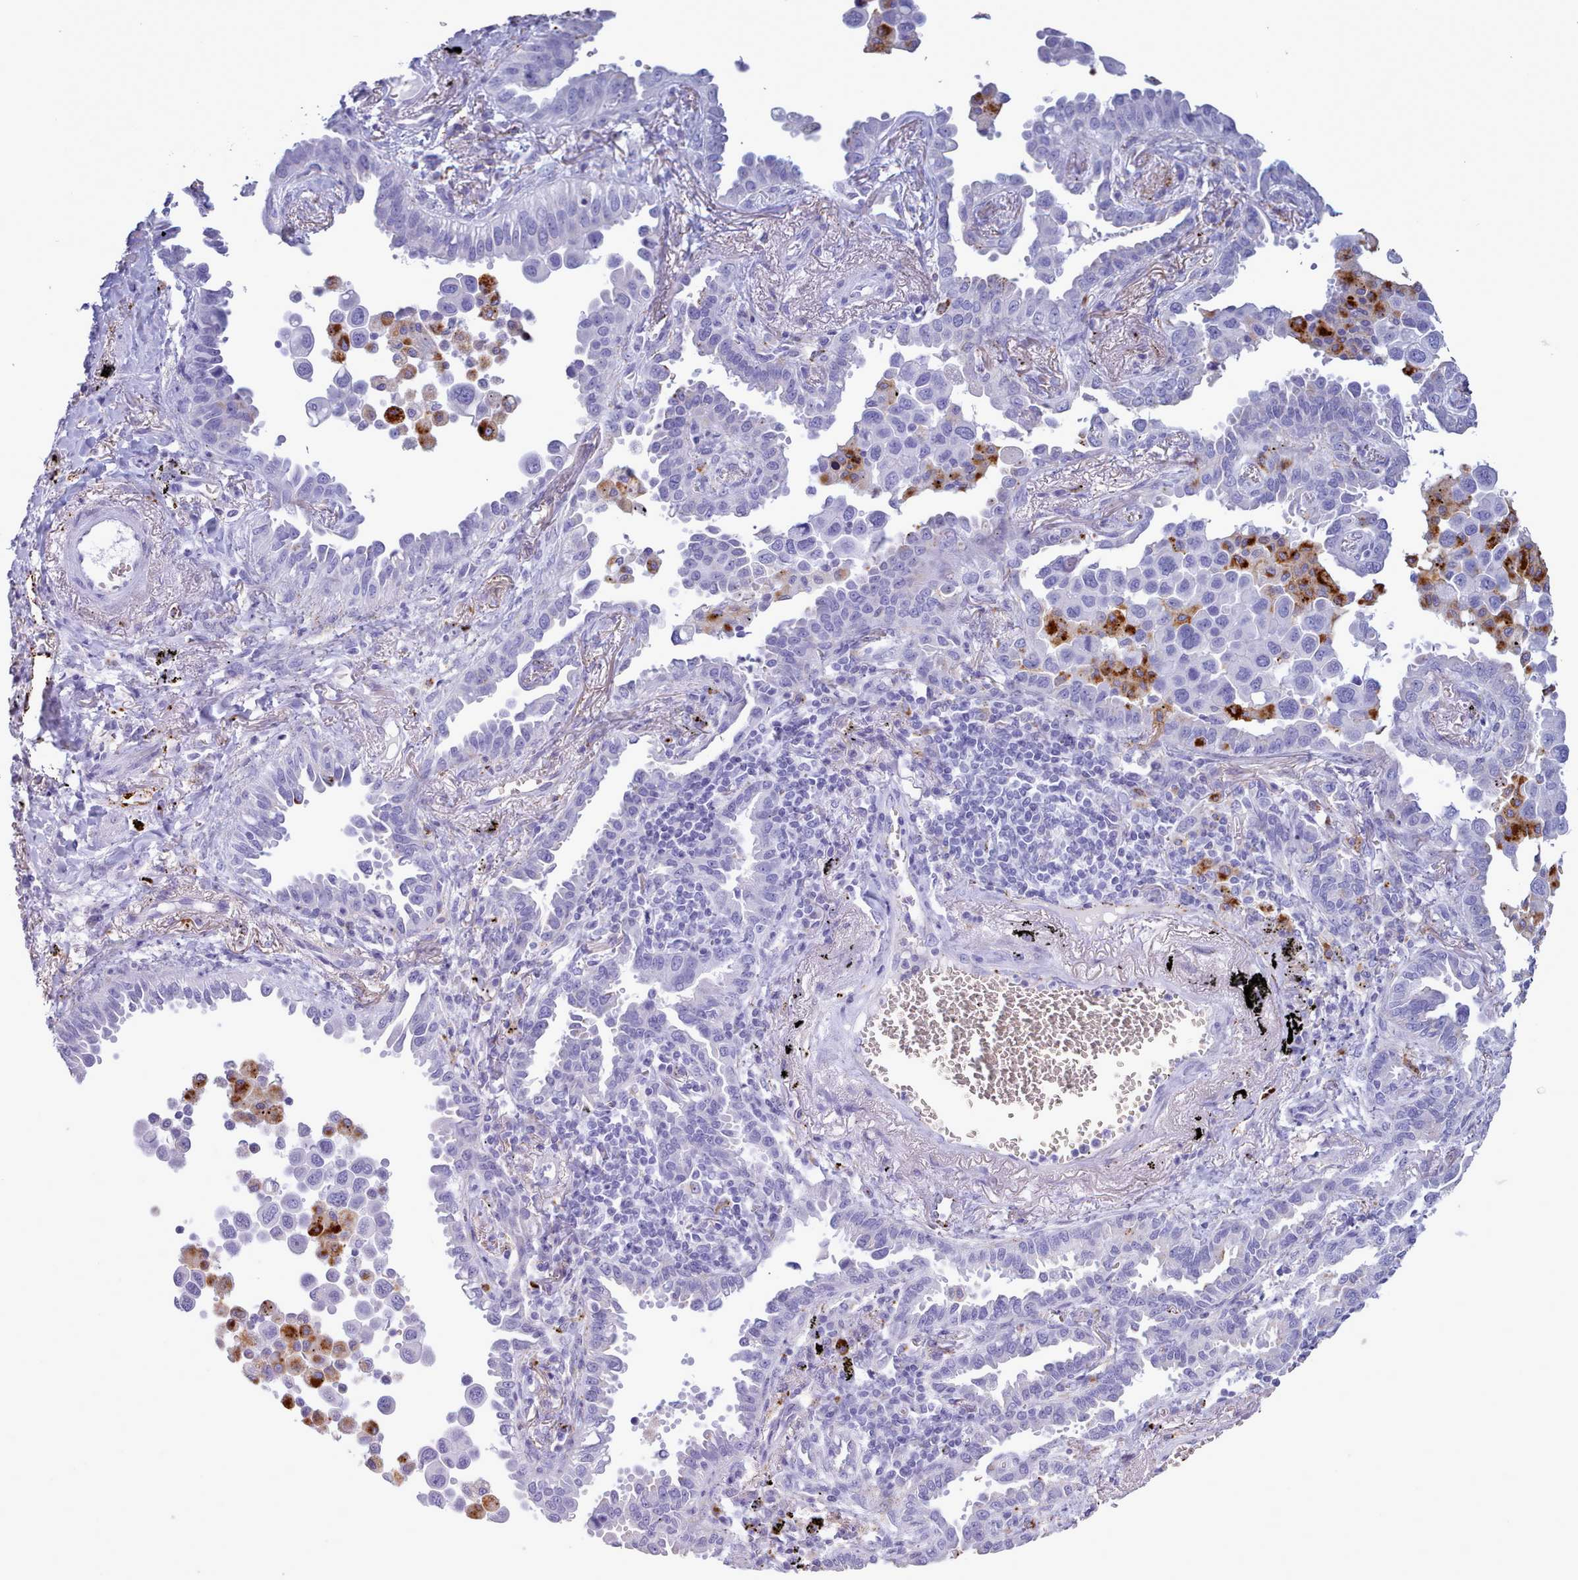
{"staining": {"intensity": "negative", "quantity": "none", "location": "none"}, "tissue": "lung cancer", "cell_type": "Tumor cells", "image_type": "cancer", "snomed": [{"axis": "morphology", "description": "Adenocarcinoma, NOS"}, {"axis": "topography", "description": "Lung"}], "caption": "An image of lung cancer (adenocarcinoma) stained for a protein demonstrates no brown staining in tumor cells. (Brightfield microscopy of DAB IHC at high magnification).", "gene": "GAA", "patient": {"sex": "male", "age": 67}}